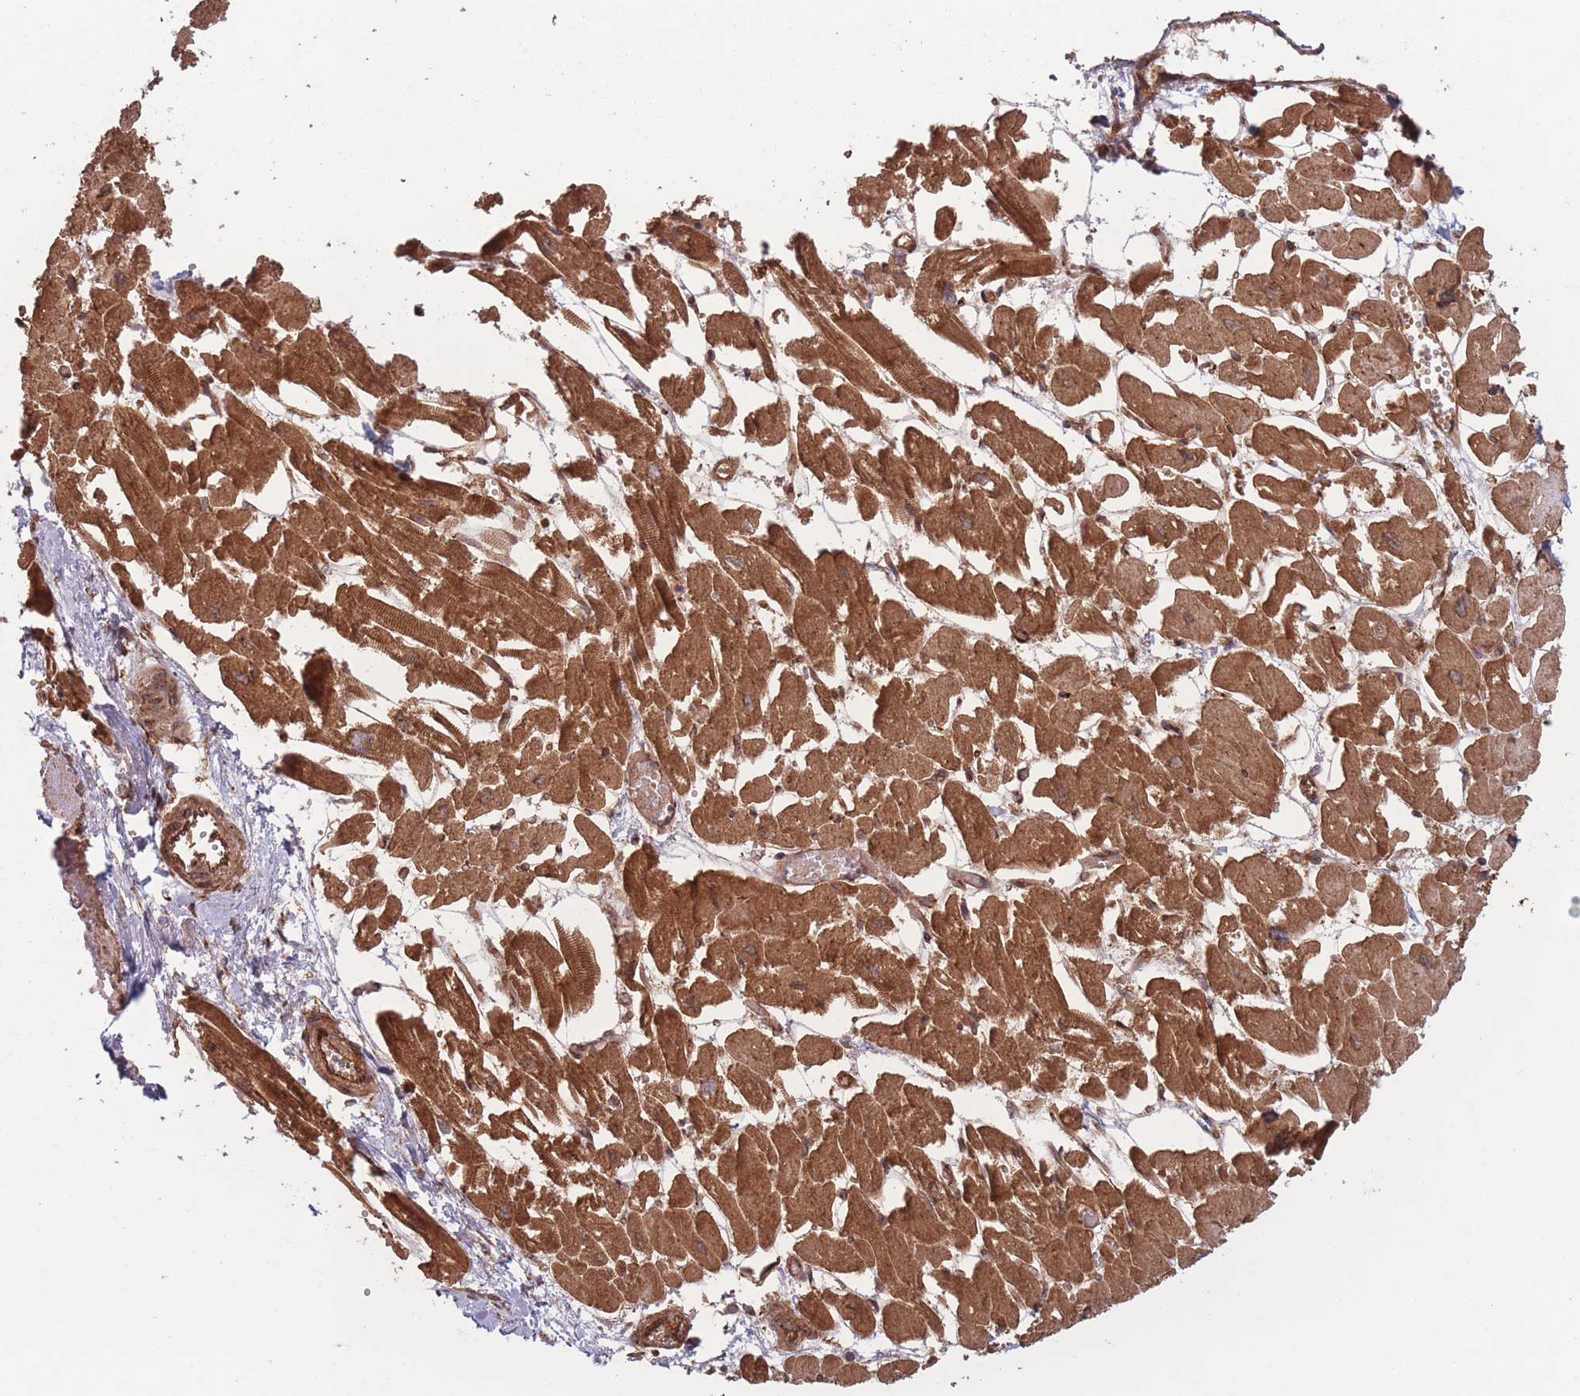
{"staining": {"intensity": "strong", "quantity": ">75%", "location": "cytoplasmic/membranous,nuclear"}, "tissue": "heart muscle", "cell_type": "Cardiomyocytes", "image_type": "normal", "snomed": [{"axis": "morphology", "description": "Normal tissue, NOS"}, {"axis": "topography", "description": "Heart"}], "caption": "Immunohistochemistry staining of benign heart muscle, which demonstrates high levels of strong cytoplasmic/membranous,nuclear expression in approximately >75% of cardiomyocytes indicating strong cytoplasmic/membranous,nuclear protein expression. The staining was performed using DAB (brown) for protein detection and nuclei were counterstained in hematoxylin (blue).", "gene": "PODXL2", "patient": {"sex": "male", "age": 54}}